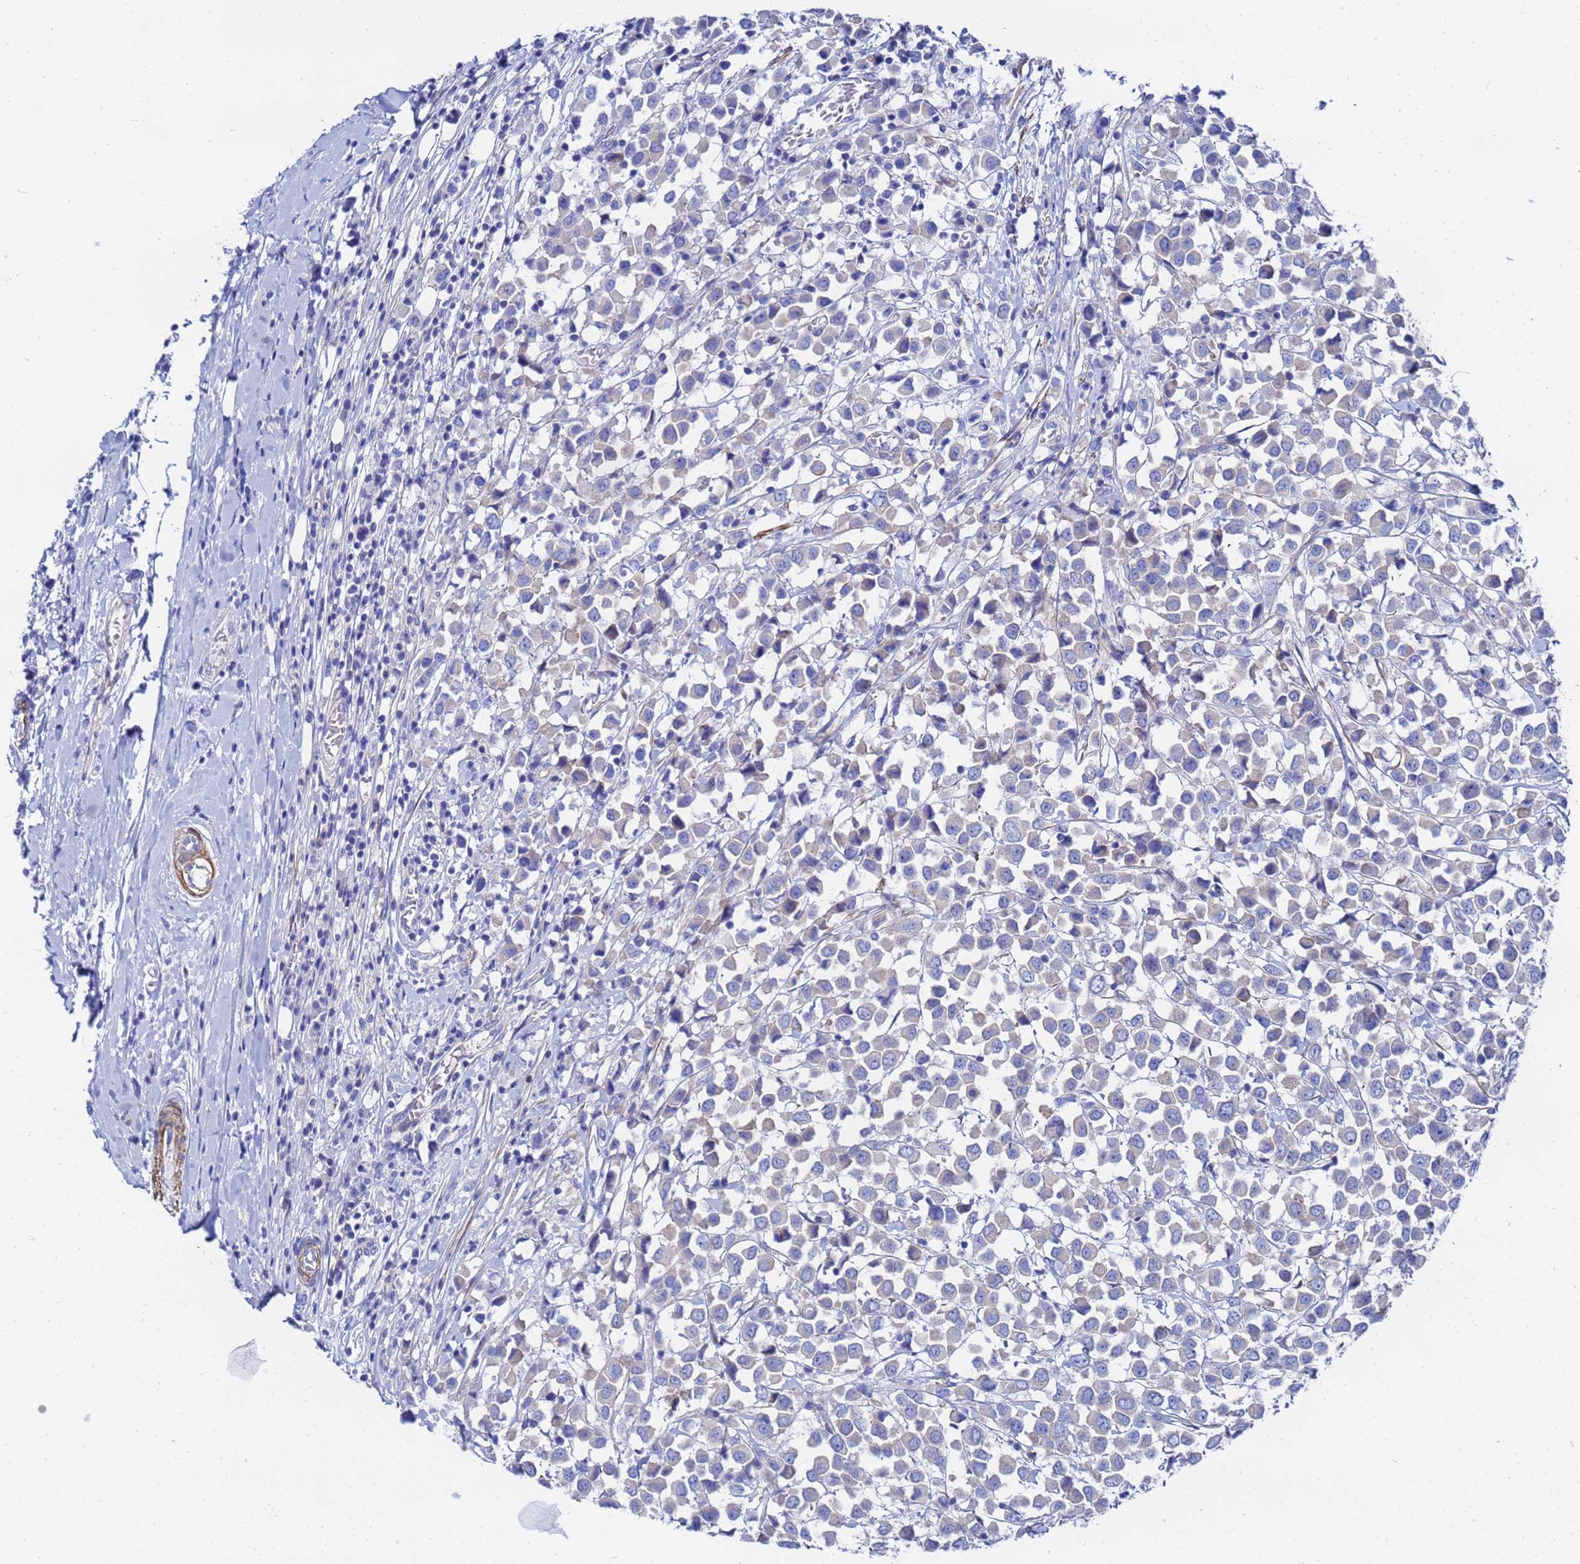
{"staining": {"intensity": "negative", "quantity": "none", "location": "none"}, "tissue": "breast cancer", "cell_type": "Tumor cells", "image_type": "cancer", "snomed": [{"axis": "morphology", "description": "Duct carcinoma"}, {"axis": "topography", "description": "Breast"}], "caption": "Immunohistochemistry (IHC) histopathology image of neoplastic tissue: human breast cancer (intraductal carcinoma) stained with DAB (3,3'-diaminobenzidine) shows no significant protein expression in tumor cells.", "gene": "RAB39B", "patient": {"sex": "female", "age": 61}}